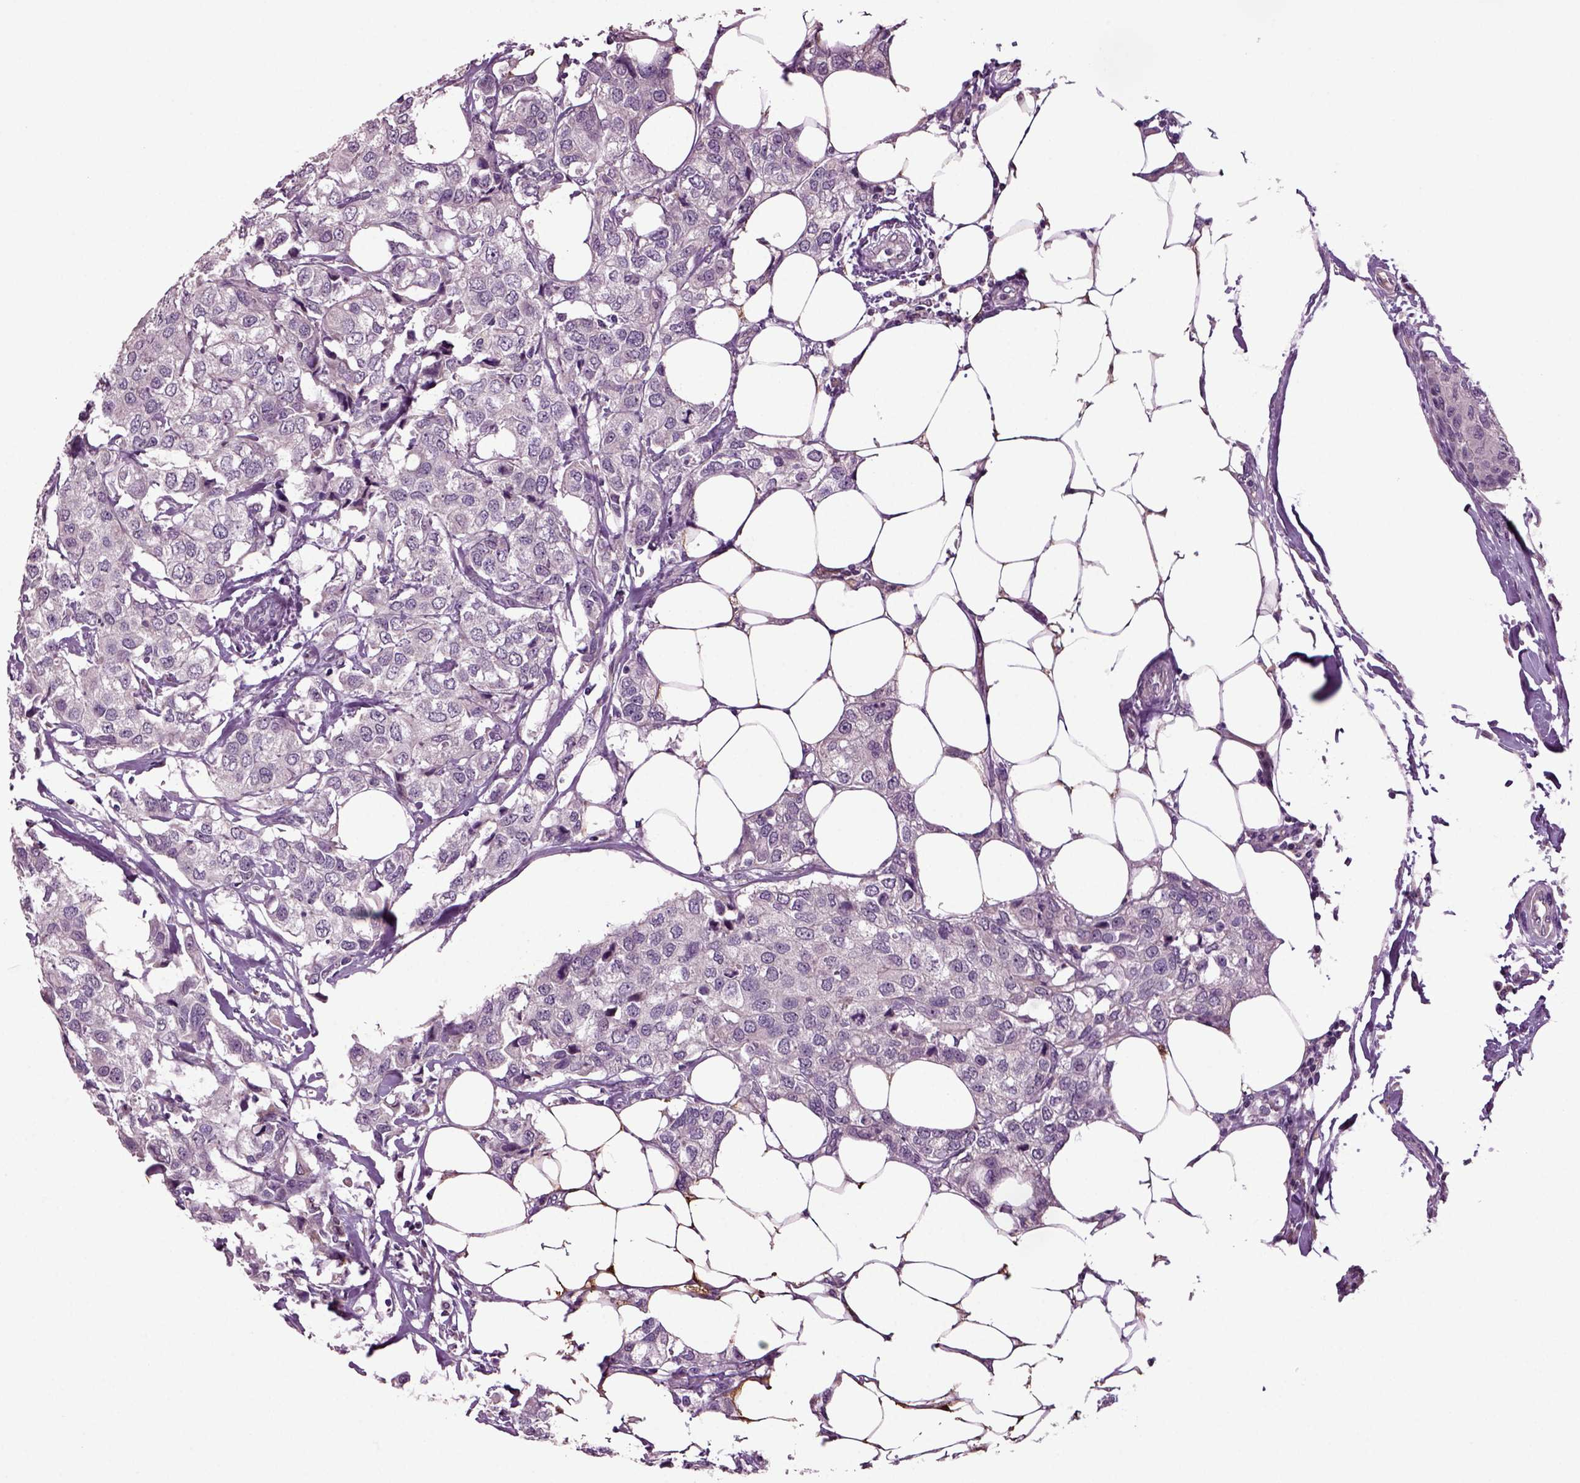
{"staining": {"intensity": "negative", "quantity": "none", "location": "none"}, "tissue": "breast cancer", "cell_type": "Tumor cells", "image_type": "cancer", "snomed": [{"axis": "morphology", "description": "Duct carcinoma"}, {"axis": "topography", "description": "Breast"}], "caption": "Protein analysis of breast intraductal carcinoma exhibits no significant expression in tumor cells. (DAB (3,3'-diaminobenzidine) immunohistochemistry visualized using brightfield microscopy, high magnification).", "gene": "SLC17A6", "patient": {"sex": "female", "age": 80}}